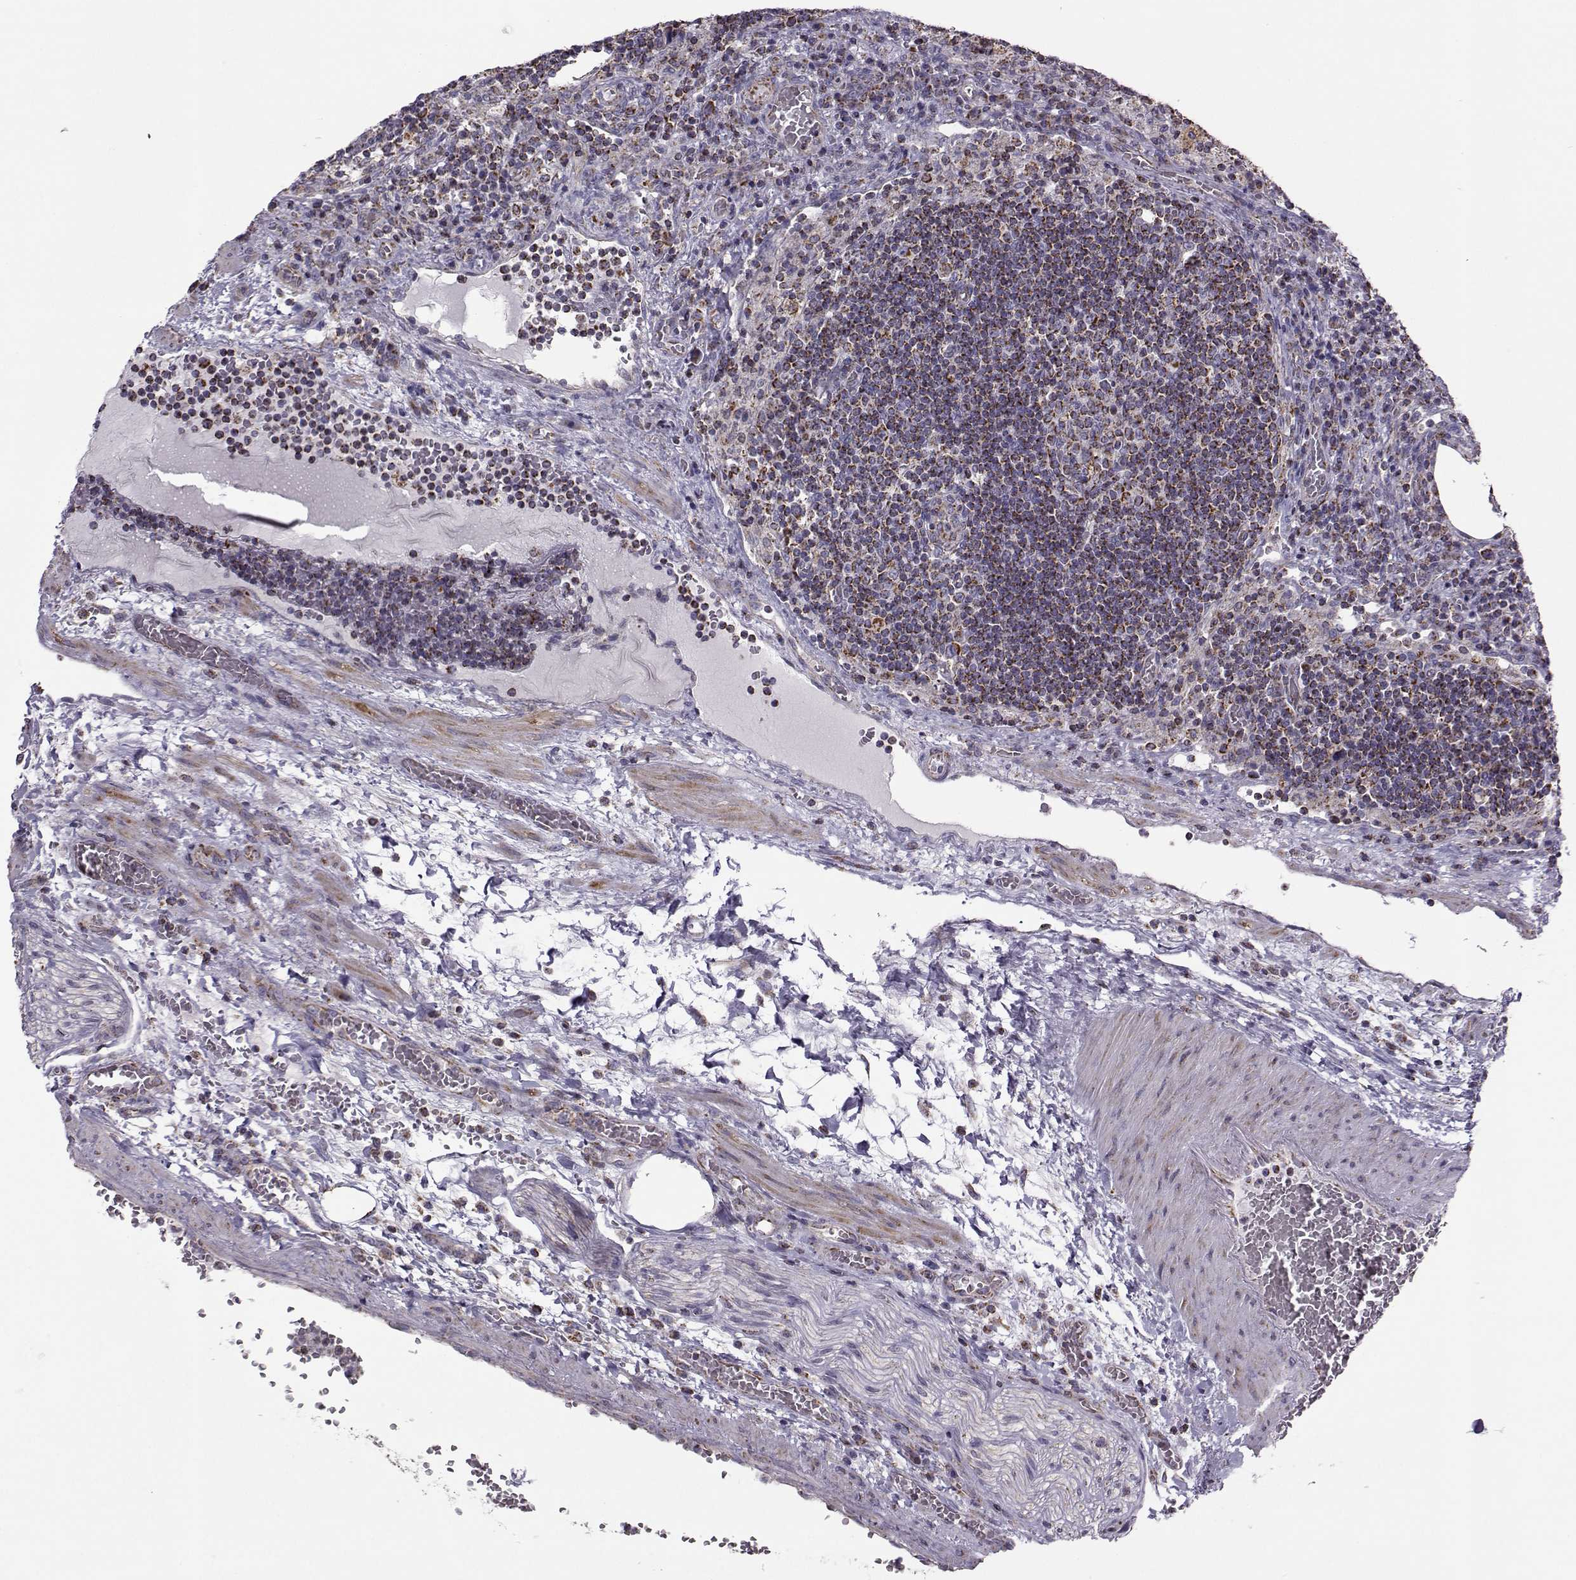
{"staining": {"intensity": "moderate", "quantity": "25%-75%", "location": "cytoplasmic/membranous"}, "tissue": "lymph node", "cell_type": "Germinal center cells", "image_type": "normal", "snomed": [{"axis": "morphology", "description": "Normal tissue, NOS"}, {"axis": "topography", "description": "Lymph node"}], "caption": "An image of human lymph node stained for a protein displays moderate cytoplasmic/membranous brown staining in germinal center cells. The protein is stained brown, and the nuclei are stained in blue (DAB IHC with brightfield microscopy, high magnification).", "gene": "NECAB3", "patient": {"sex": "male", "age": 63}}